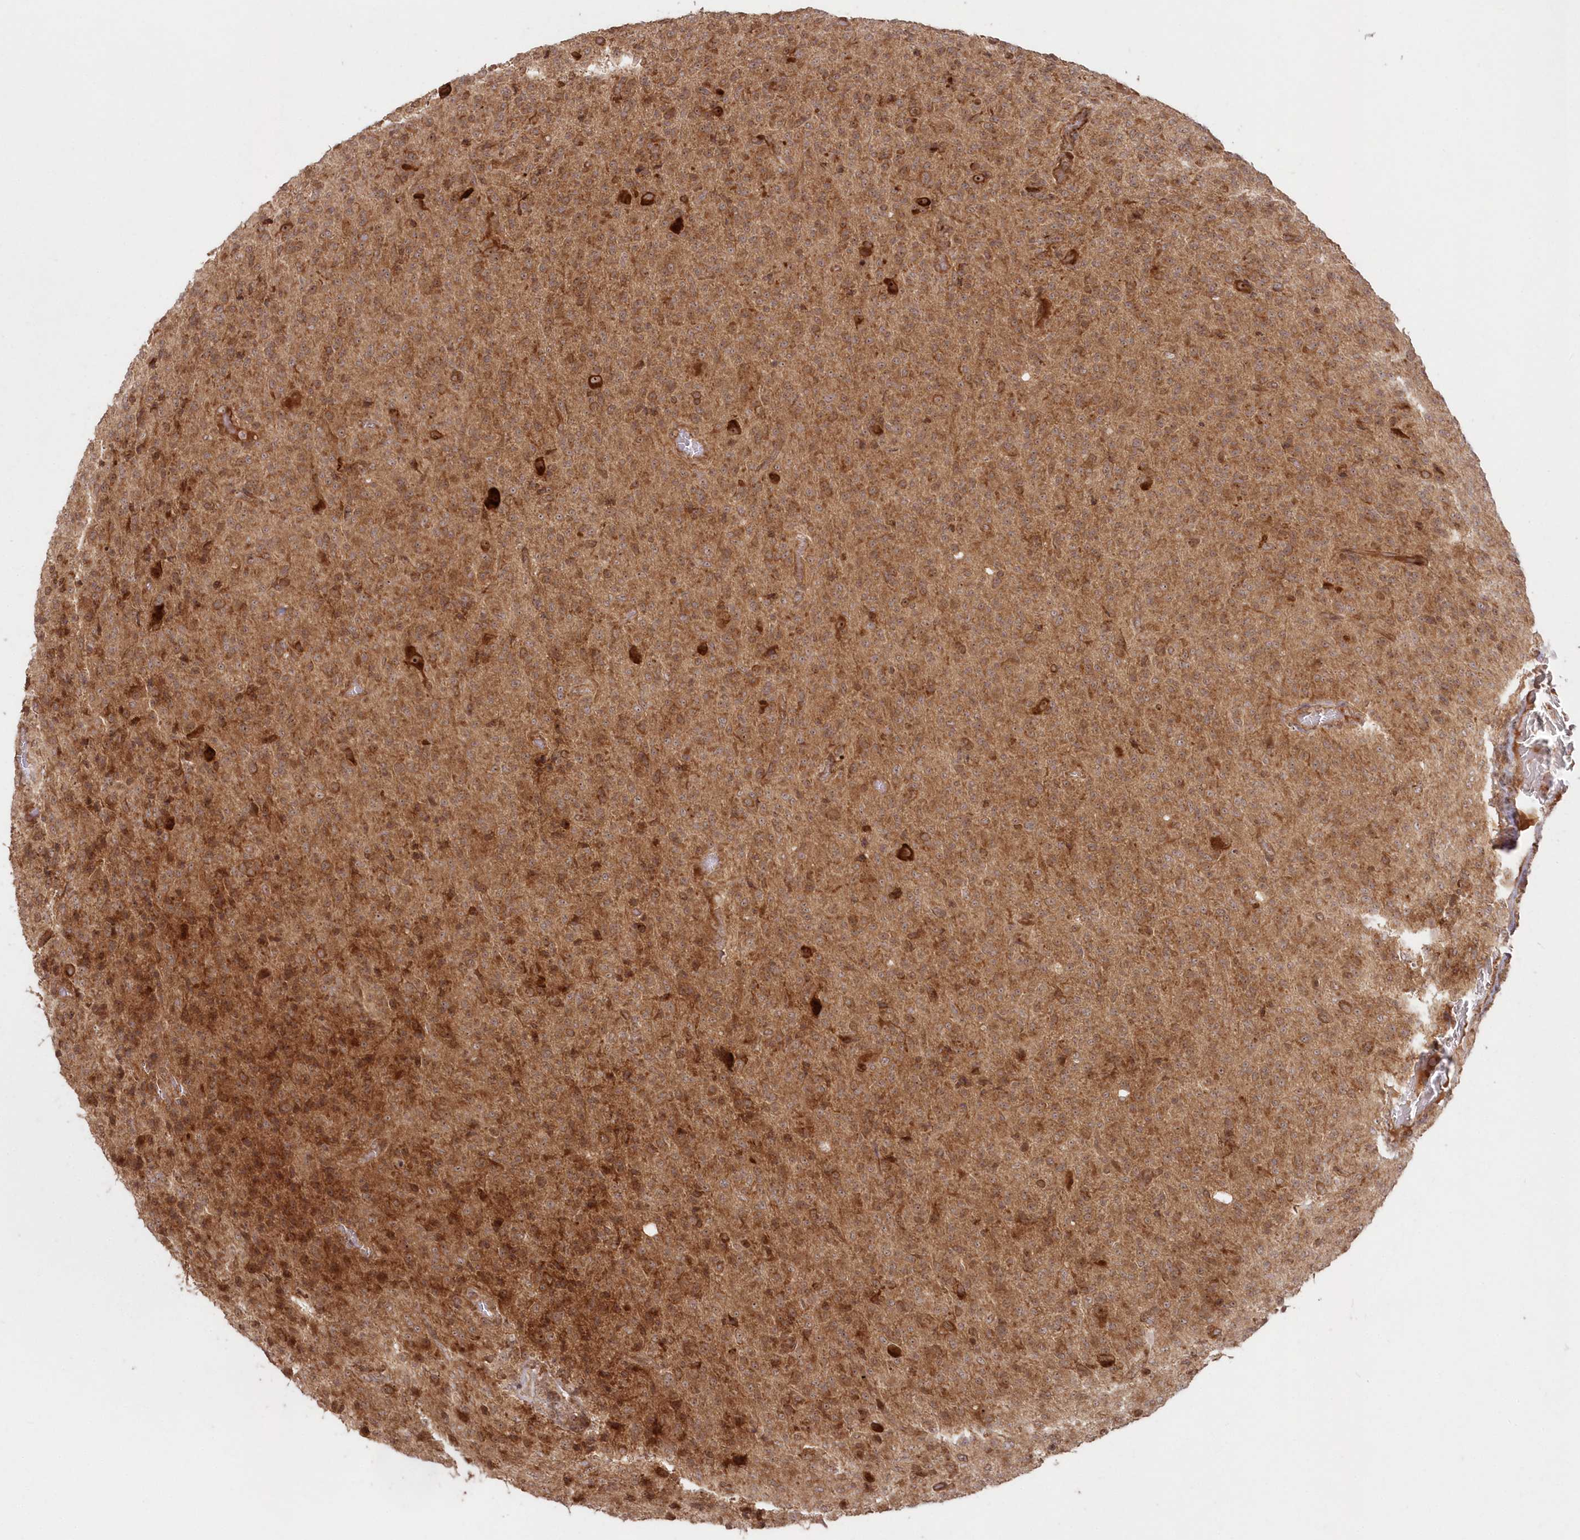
{"staining": {"intensity": "weak", "quantity": ">75%", "location": "cytoplasmic/membranous"}, "tissue": "glioma", "cell_type": "Tumor cells", "image_type": "cancer", "snomed": [{"axis": "morphology", "description": "Glioma, malignant, High grade"}, {"axis": "topography", "description": "Brain"}], "caption": "About >75% of tumor cells in glioma display weak cytoplasmic/membranous protein staining as visualized by brown immunohistochemical staining.", "gene": "SERINC1", "patient": {"sex": "female", "age": 57}}